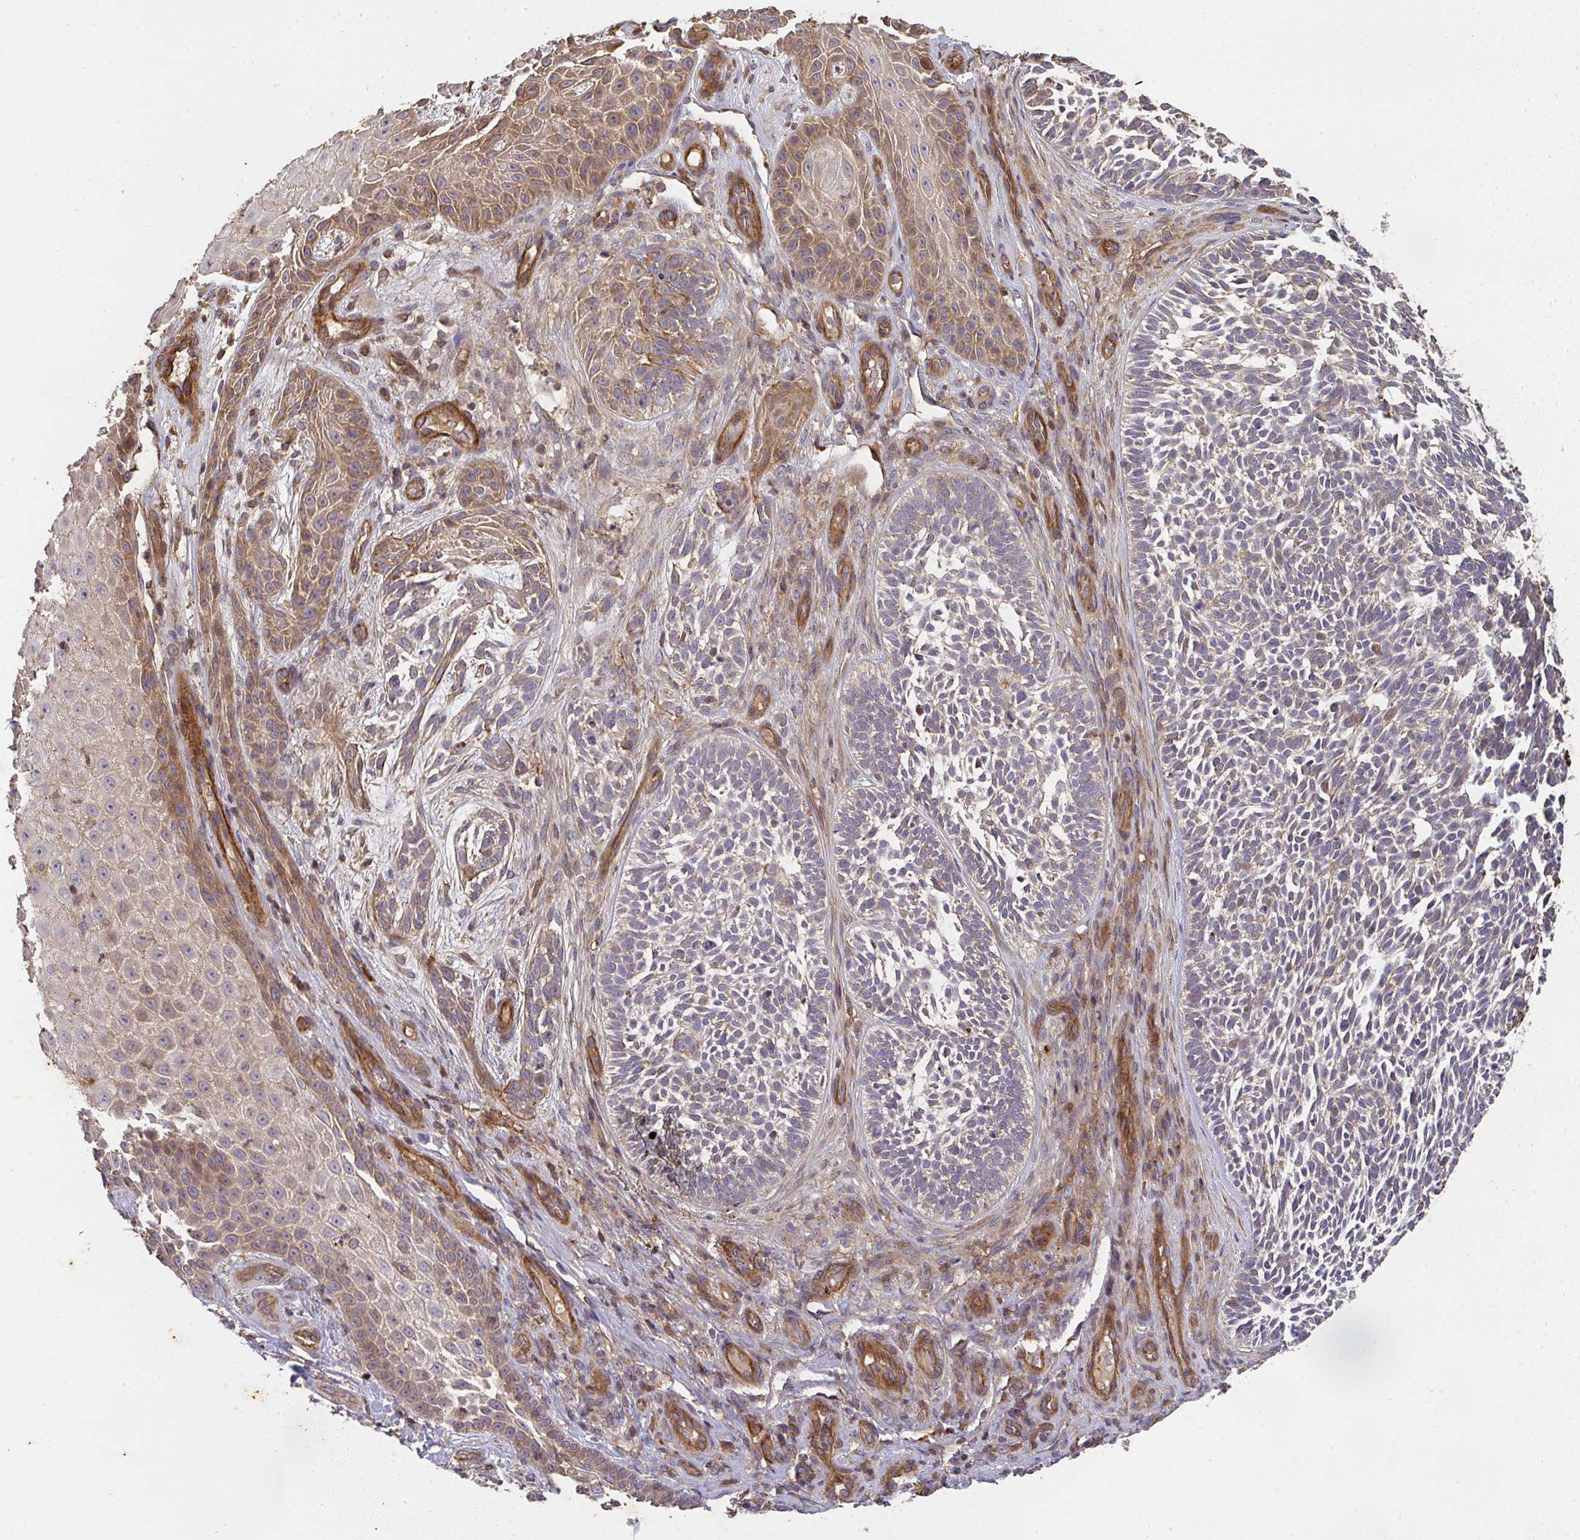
{"staining": {"intensity": "moderate", "quantity": ">75%", "location": "cytoplasmic/membranous"}, "tissue": "skin cancer", "cell_type": "Tumor cells", "image_type": "cancer", "snomed": [{"axis": "morphology", "description": "Basal cell carcinoma"}, {"axis": "topography", "description": "Skin"}, {"axis": "topography", "description": "Skin, foot"}], "caption": "The immunohistochemical stain highlights moderate cytoplasmic/membranous expression in tumor cells of basal cell carcinoma (skin) tissue.", "gene": "TNMD", "patient": {"sex": "female", "age": 77}}